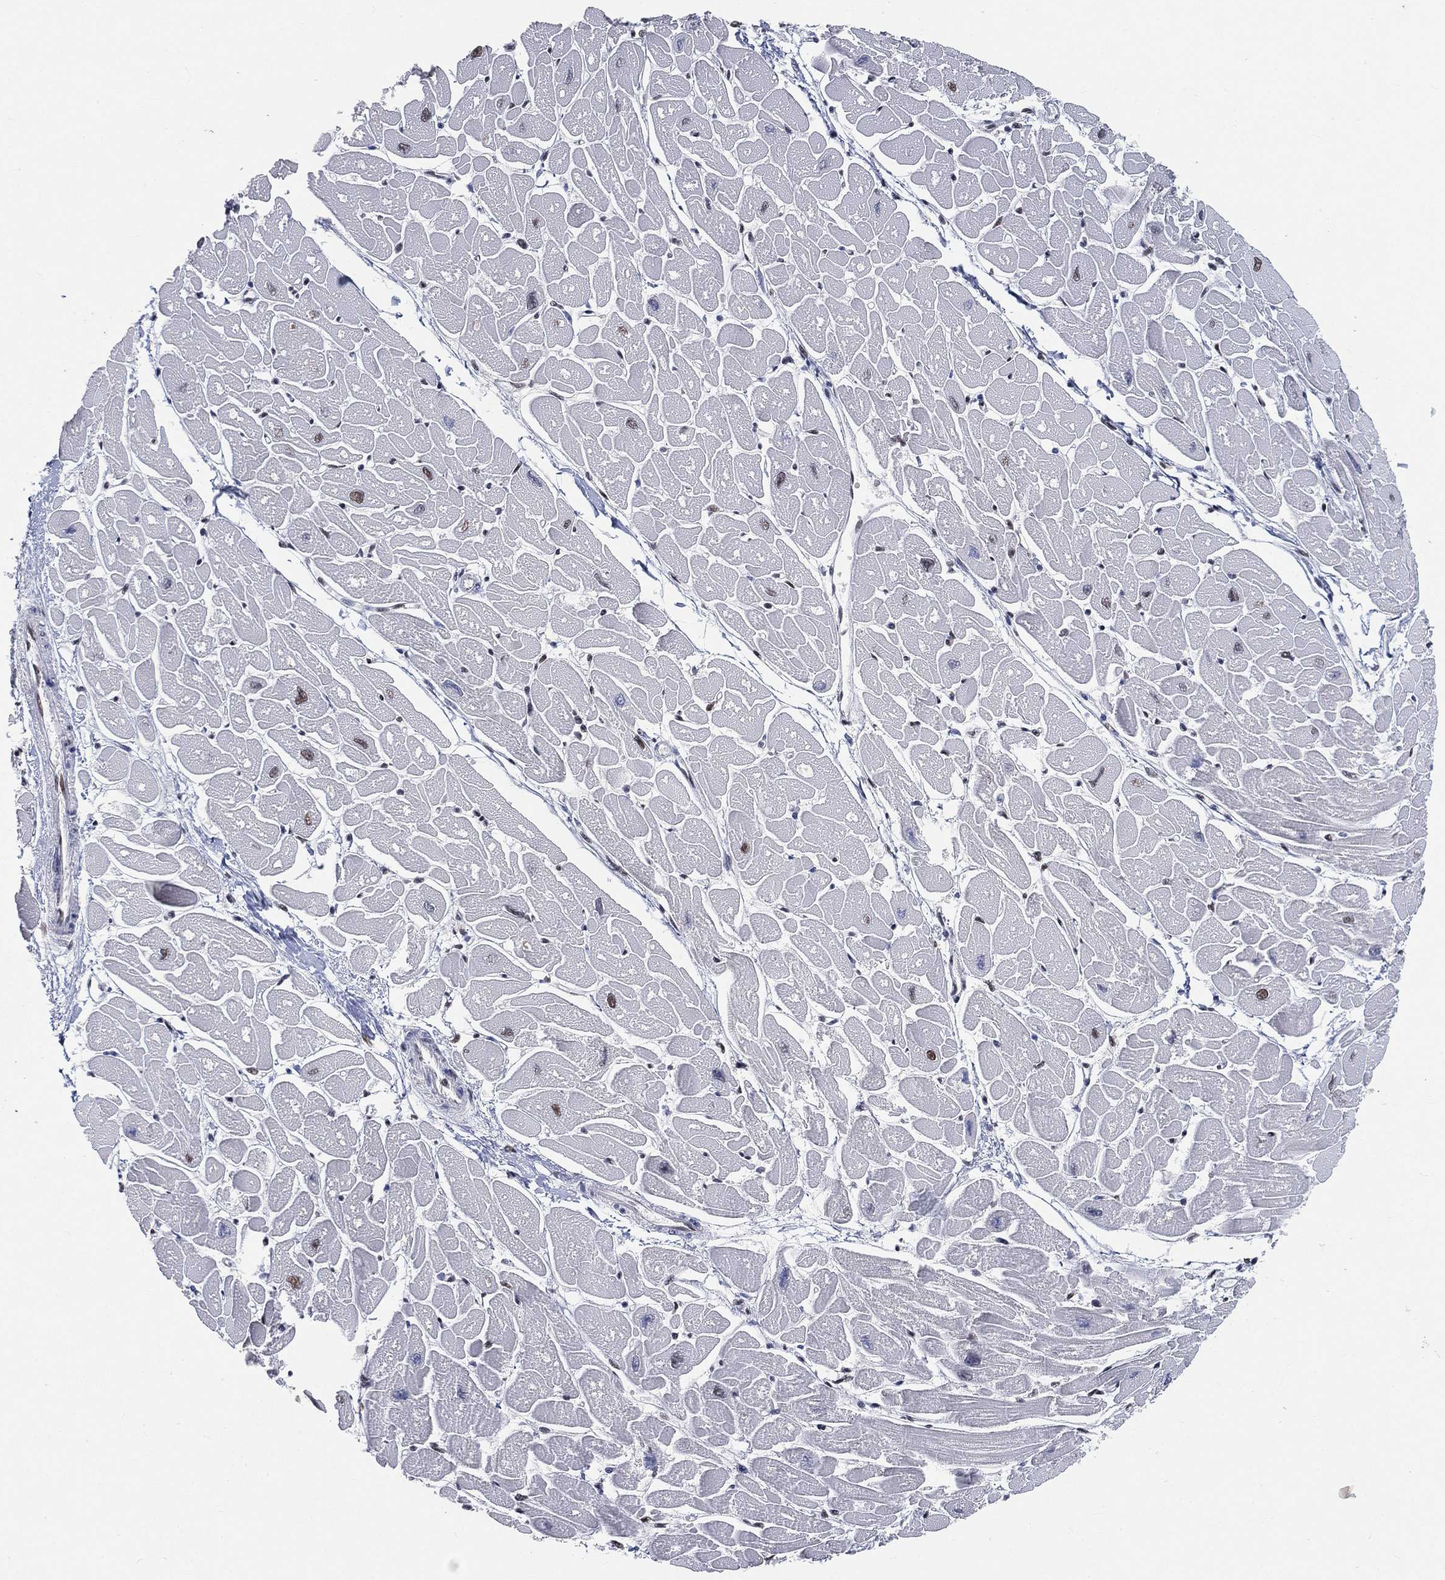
{"staining": {"intensity": "moderate", "quantity": "25%-75%", "location": "nuclear"}, "tissue": "heart muscle", "cell_type": "Cardiomyocytes", "image_type": "normal", "snomed": [{"axis": "morphology", "description": "Normal tissue, NOS"}, {"axis": "topography", "description": "Heart"}], "caption": "IHC staining of normal heart muscle, which exhibits medium levels of moderate nuclear positivity in approximately 25%-75% of cardiomyocytes indicating moderate nuclear protein expression. The staining was performed using DAB (brown) for protein detection and nuclei were counterstained in hematoxylin (blue).", "gene": "YLPM1", "patient": {"sex": "male", "age": 57}}